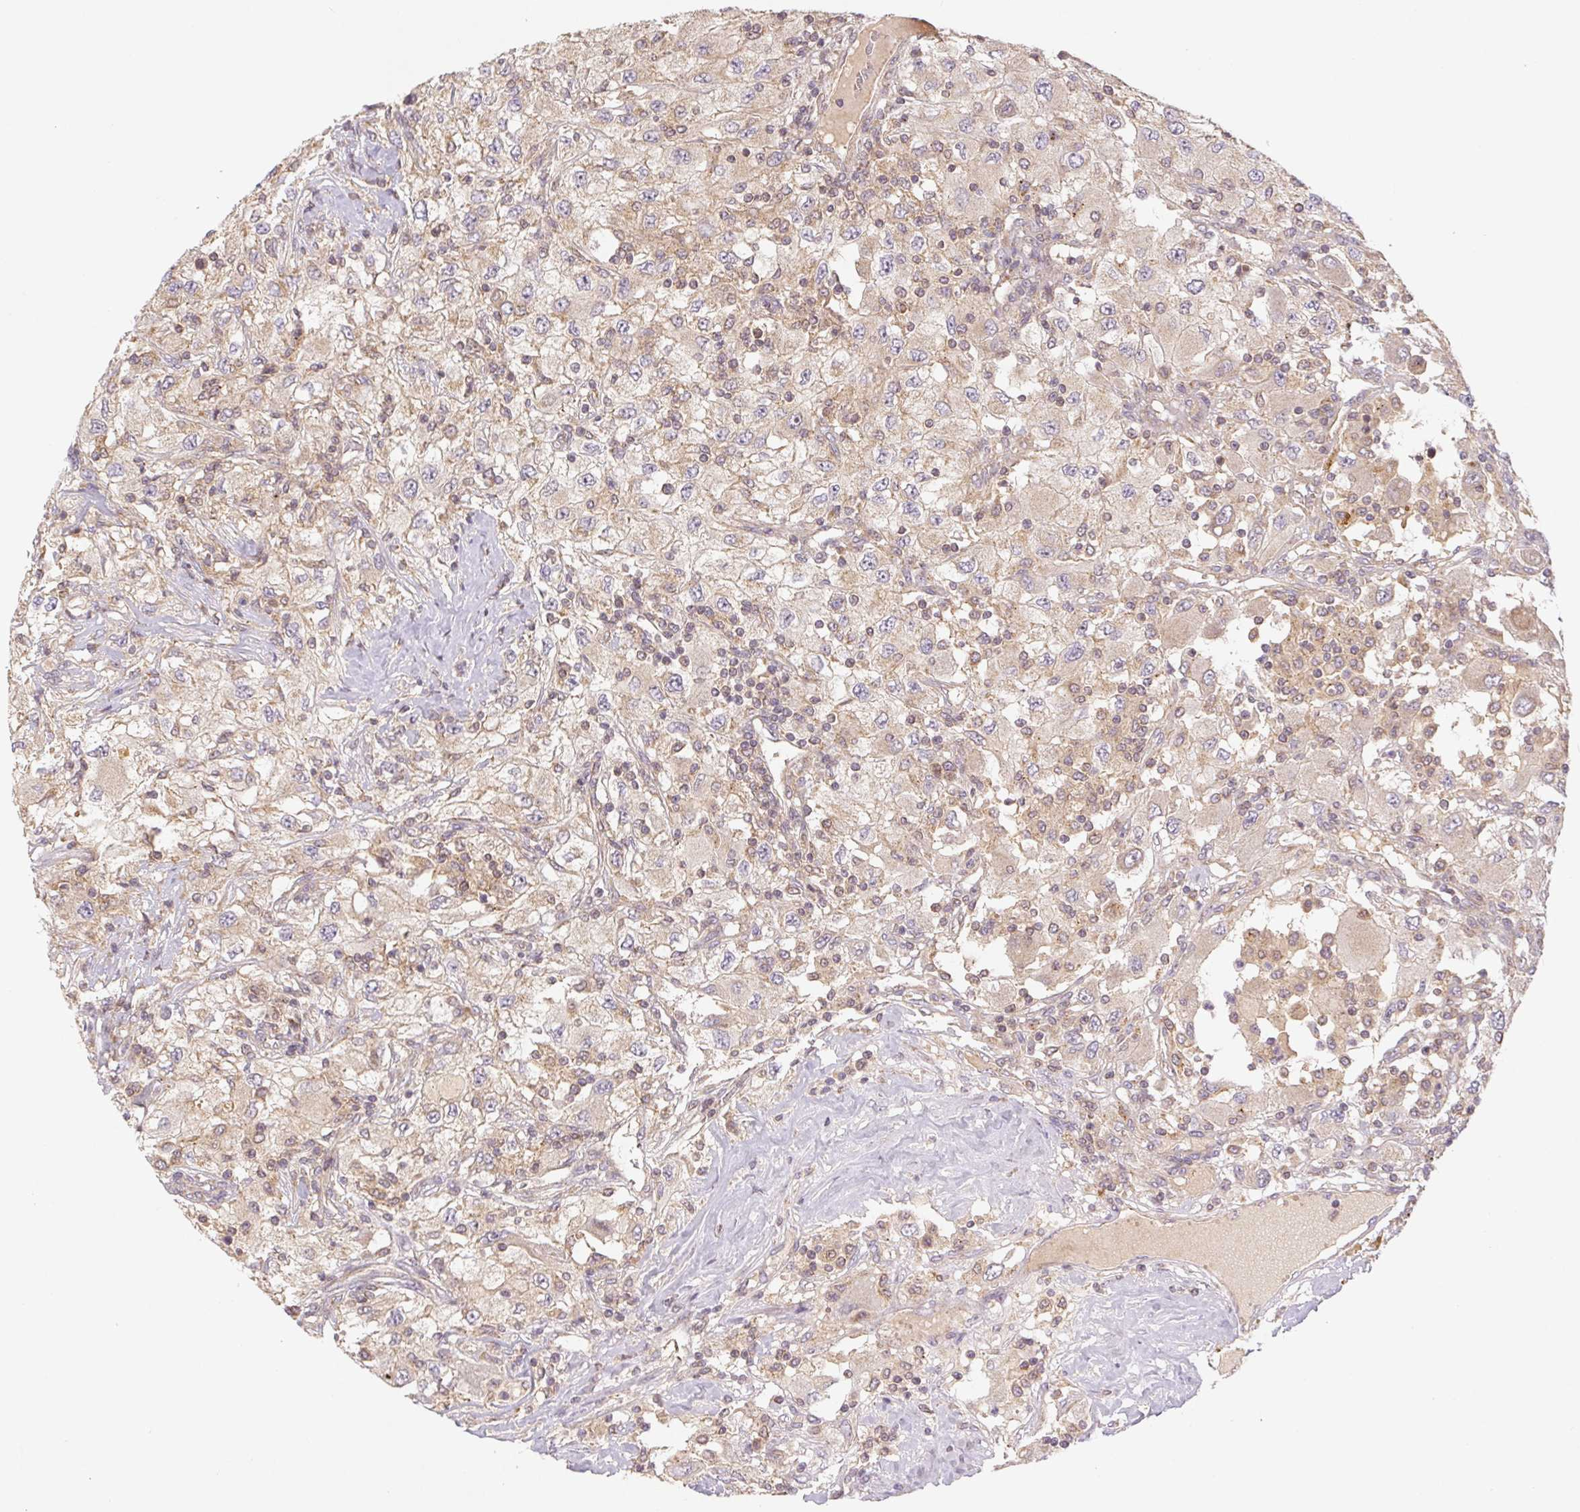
{"staining": {"intensity": "weak", "quantity": "25%-75%", "location": "cytoplasmic/membranous"}, "tissue": "renal cancer", "cell_type": "Tumor cells", "image_type": "cancer", "snomed": [{"axis": "morphology", "description": "Adenocarcinoma, NOS"}, {"axis": "topography", "description": "Kidney"}], "caption": "Tumor cells show low levels of weak cytoplasmic/membranous staining in approximately 25%-75% of cells in renal adenocarcinoma. The protein is stained brown, and the nuclei are stained in blue (DAB (3,3'-diaminobenzidine) IHC with brightfield microscopy, high magnification).", "gene": "MTHFD1", "patient": {"sex": "female", "age": 67}}